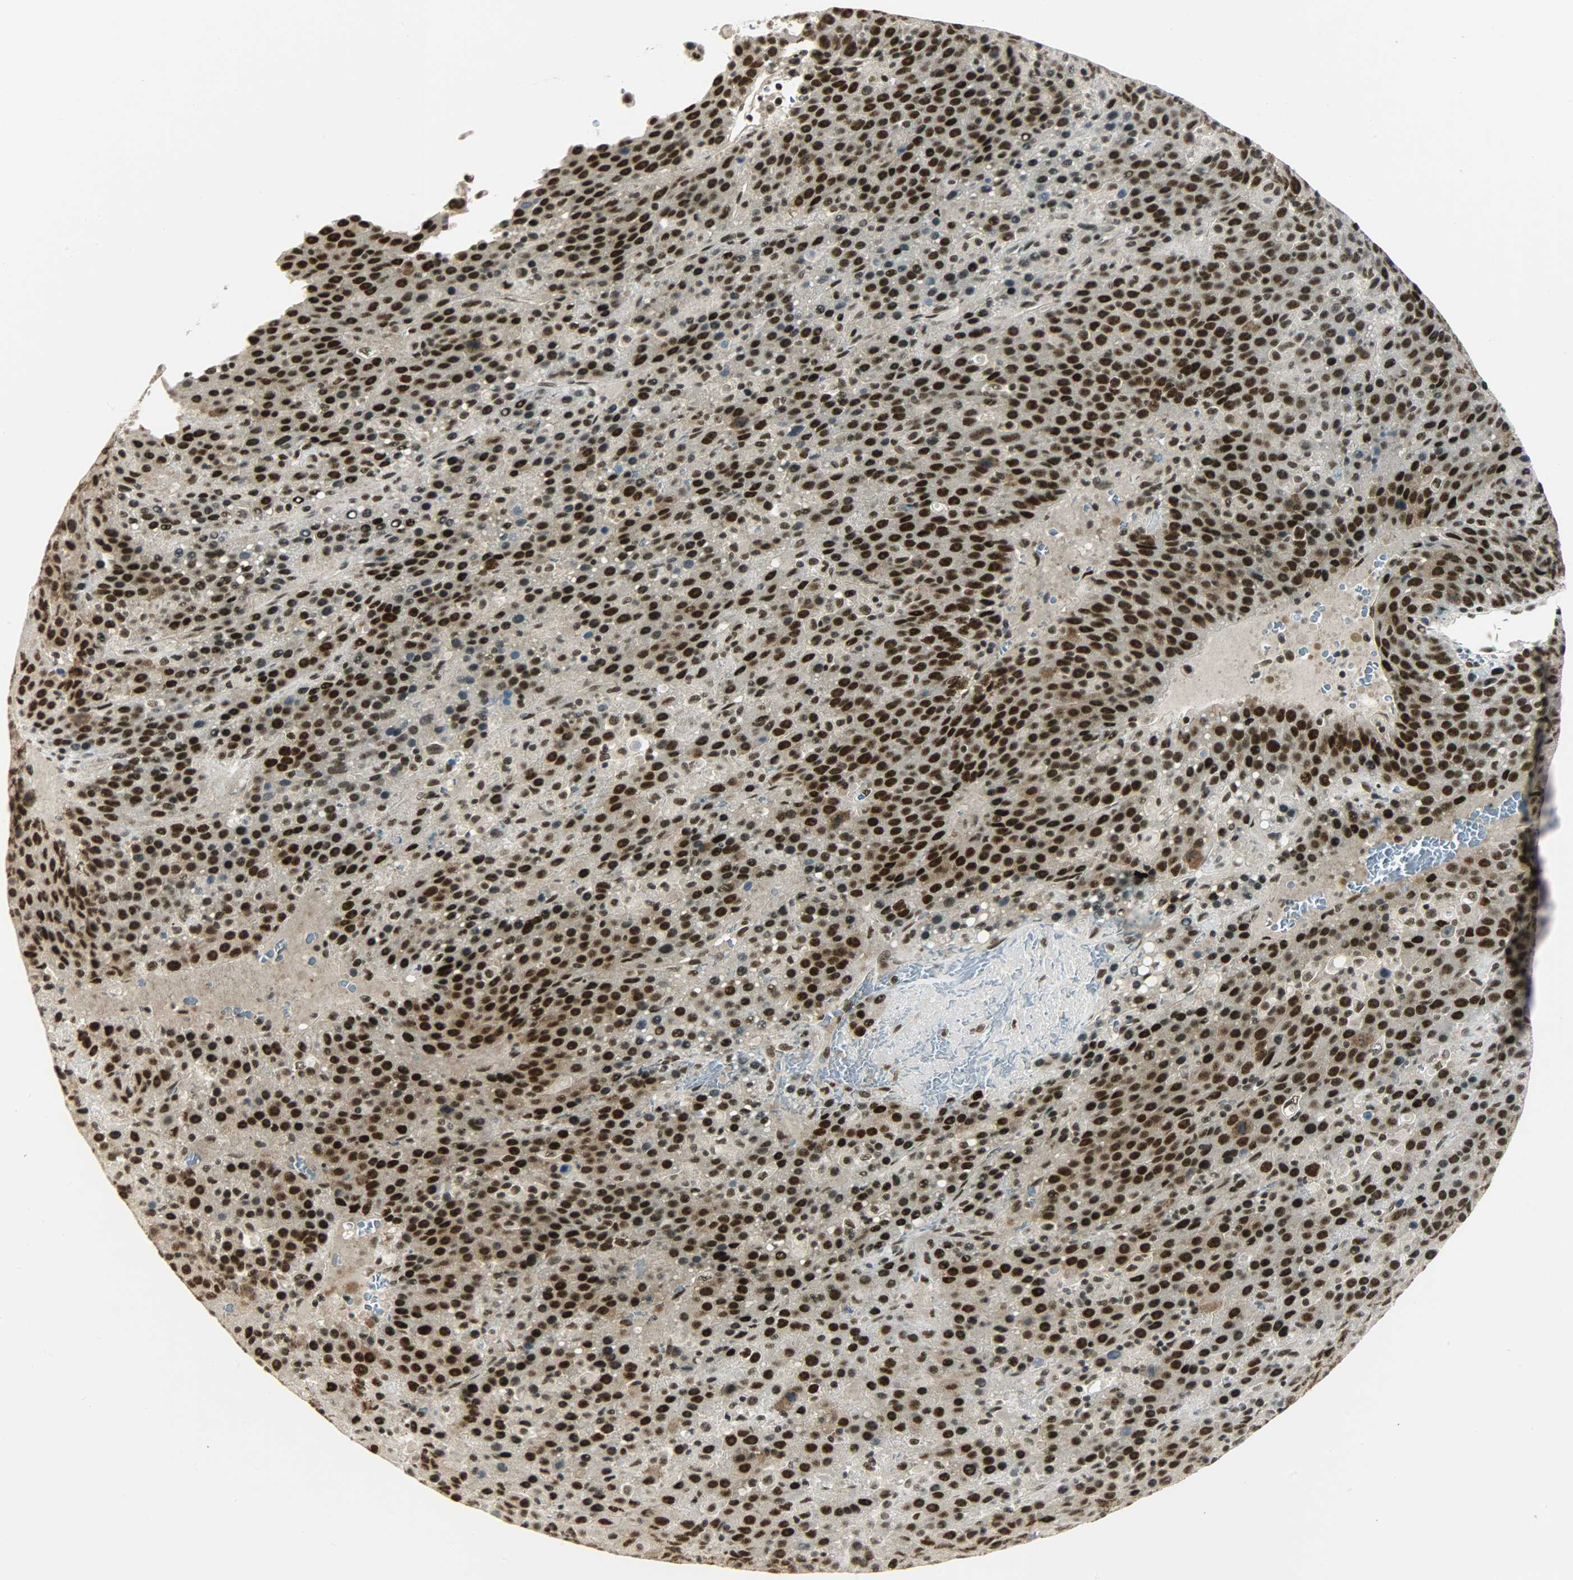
{"staining": {"intensity": "strong", "quantity": ">75%", "location": "nuclear"}, "tissue": "liver cancer", "cell_type": "Tumor cells", "image_type": "cancer", "snomed": [{"axis": "morphology", "description": "Carcinoma, Hepatocellular, NOS"}, {"axis": "topography", "description": "Liver"}], "caption": "Liver hepatocellular carcinoma stained with a protein marker shows strong staining in tumor cells.", "gene": "SUGP1", "patient": {"sex": "female", "age": 53}}